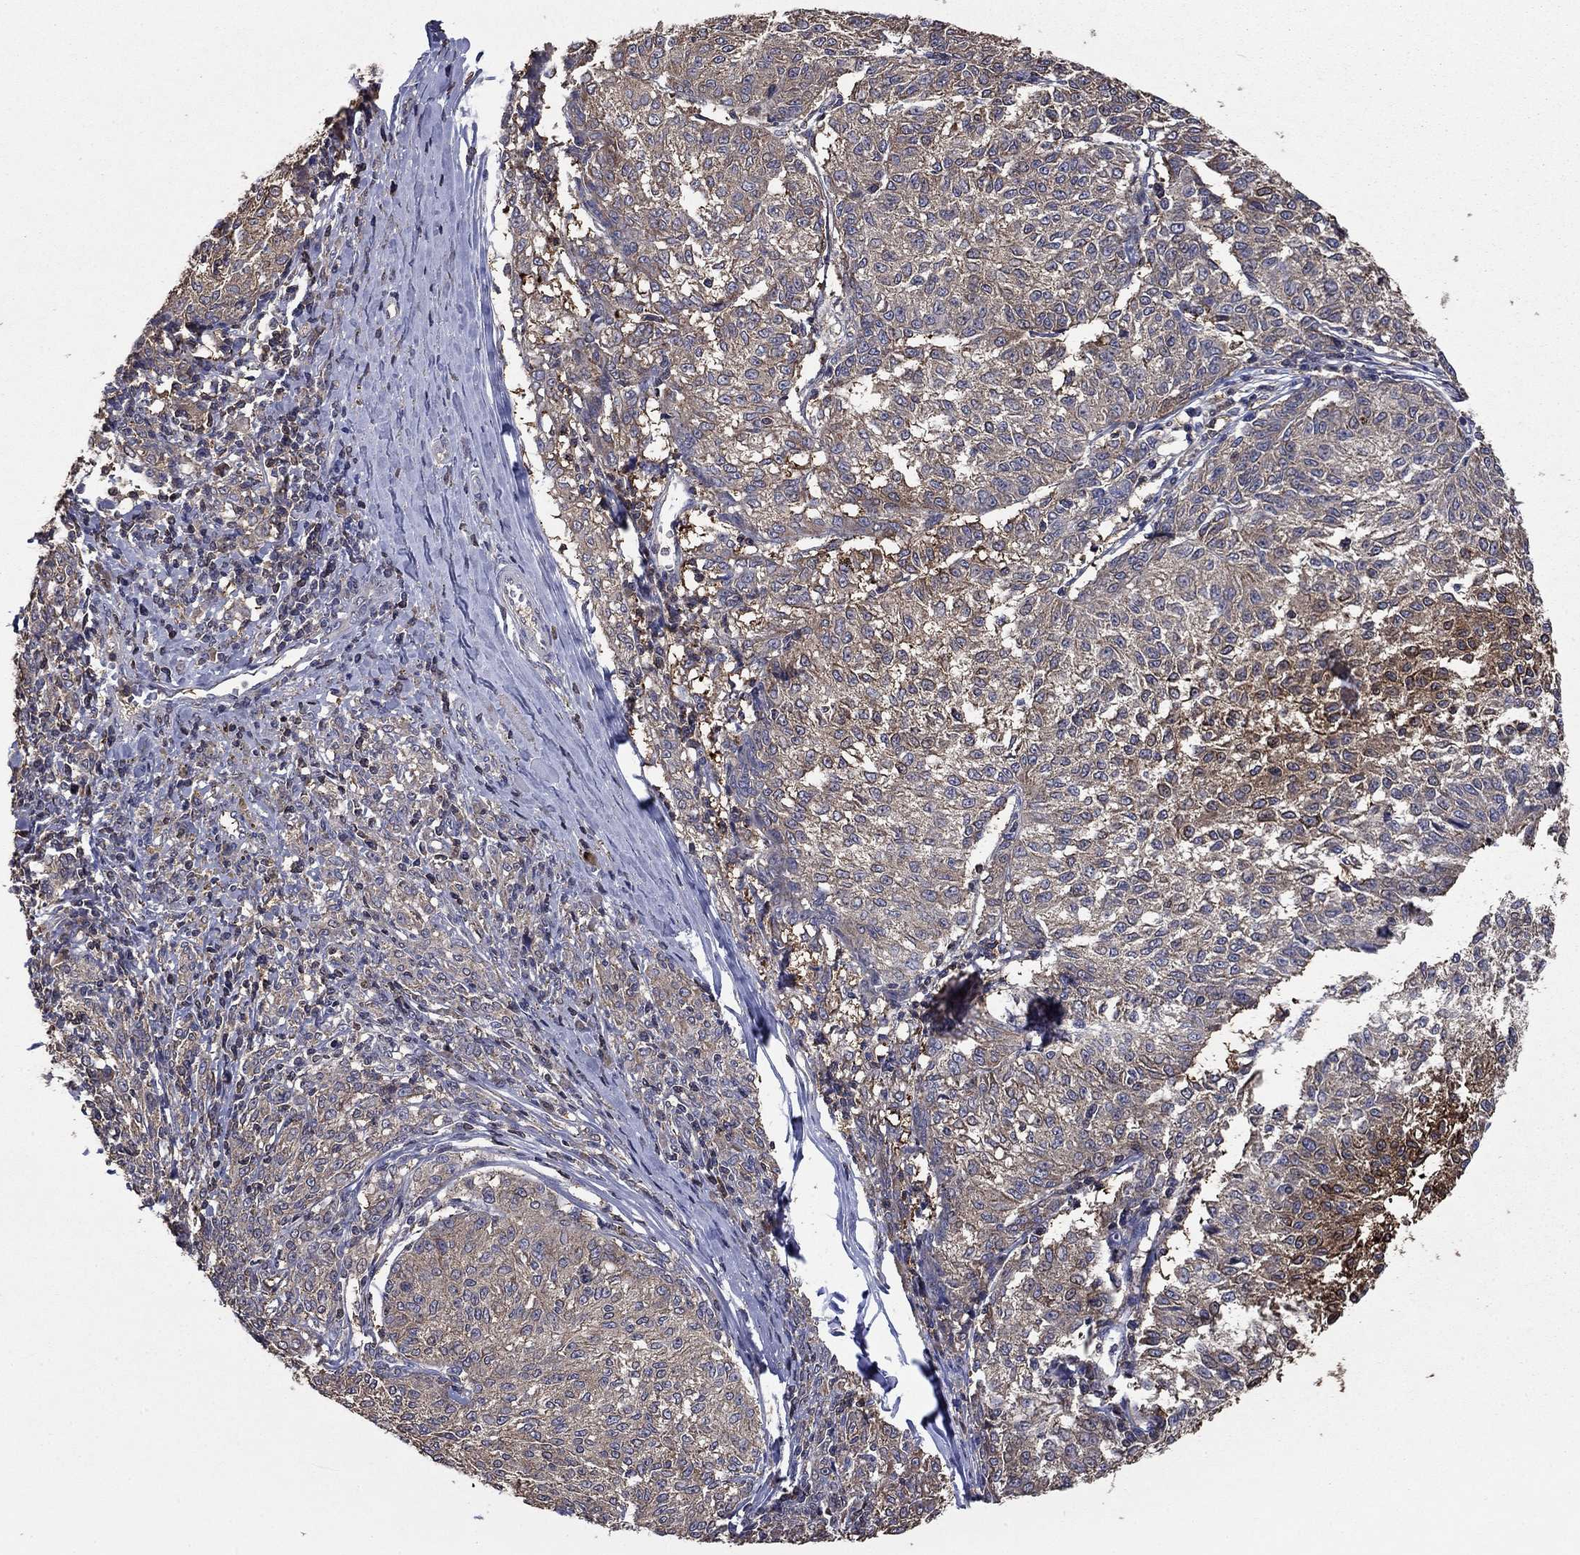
{"staining": {"intensity": "negative", "quantity": "none", "location": "none"}, "tissue": "melanoma", "cell_type": "Tumor cells", "image_type": "cancer", "snomed": [{"axis": "morphology", "description": "Malignant melanoma, NOS"}, {"axis": "topography", "description": "Skin"}], "caption": "The image reveals no significant expression in tumor cells of malignant melanoma.", "gene": "DVL1", "patient": {"sex": "female", "age": 72}}